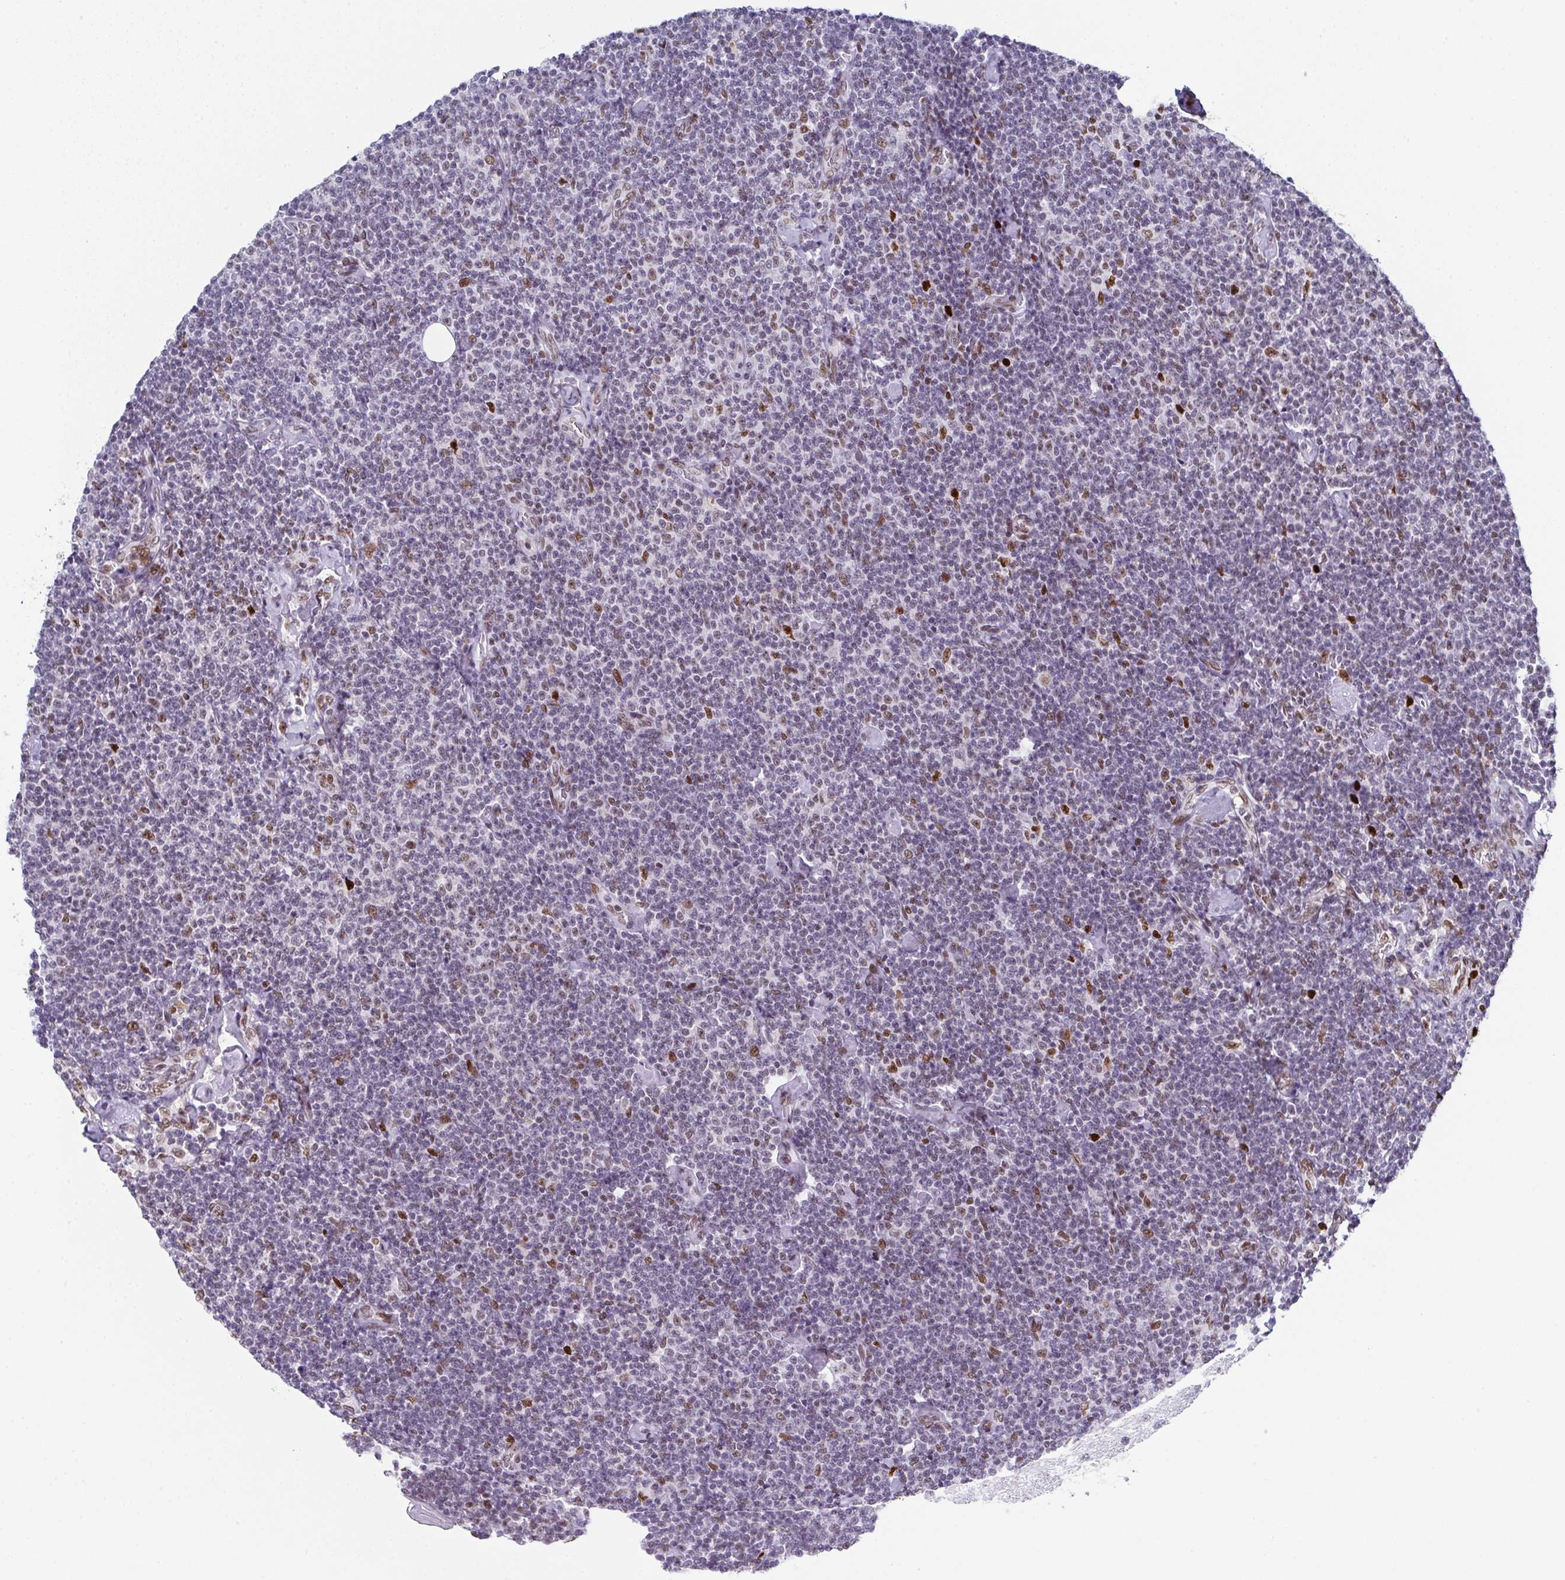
{"staining": {"intensity": "negative", "quantity": "none", "location": "none"}, "tissue": "lymphoma", "cell_type": "Tumor cells", "image_type": "cancer", "snomed": [{"axis": "morphology", "description": "Malignant lymphoma, non-Hodgkin's type, Low grade"}, {"axis": "topography", "description": "Lymph node"}], "caption": "IHC image of human malignant lymphoma, non-Hodgkin's type (low-grade) stained for a protein (brown), which shows no expression in tumor cells.", "gene": "RB1", "patient": {"sex": "male", "age": 81}}